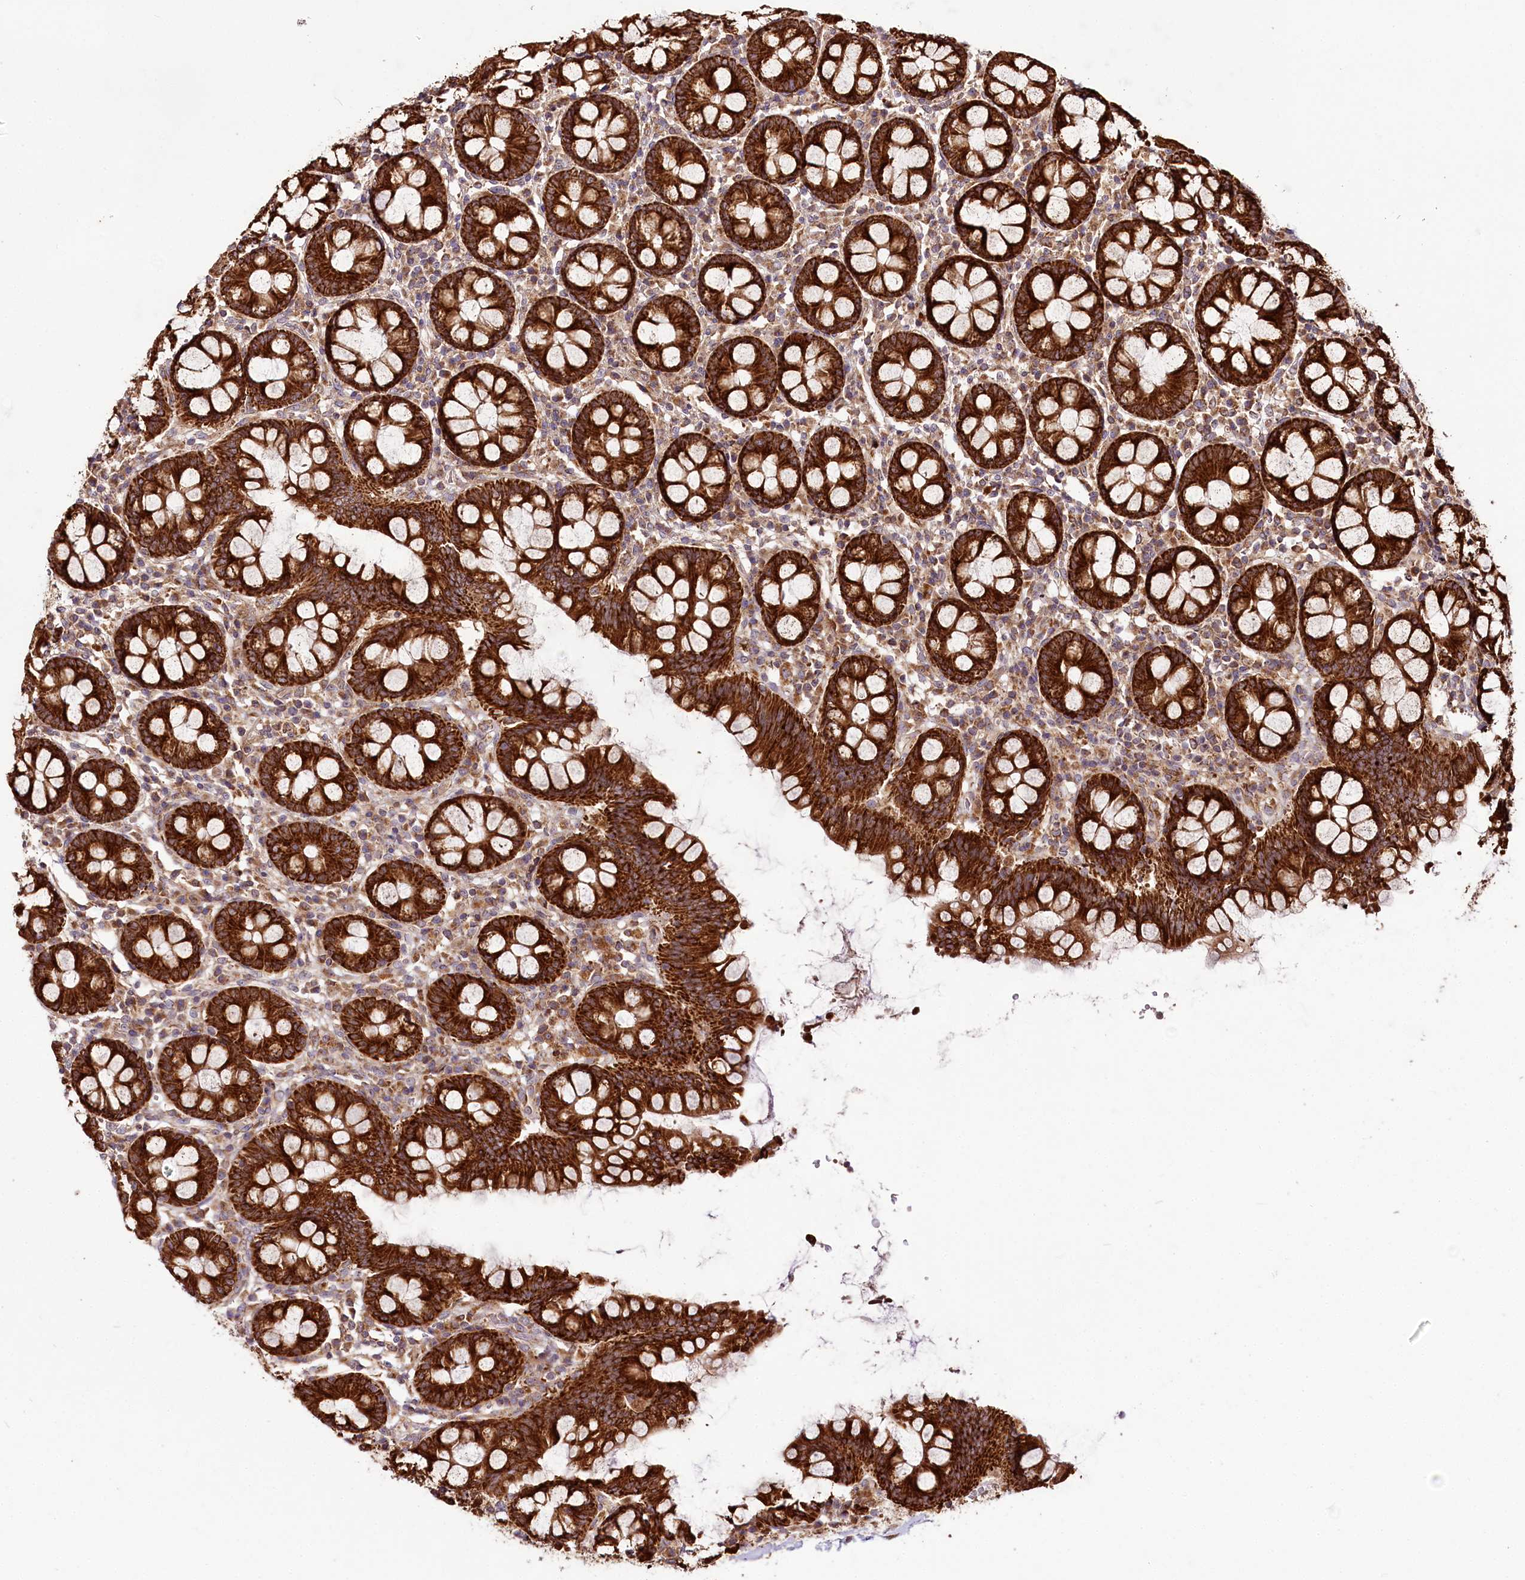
{"staining": {"intensity": "moderate", "quantity": ">75%", "location": "cytoplasmic/membranous"}, "tissue": "colon", "cell_type": "Endothelial cells", "image_type": "normal", "snomed": [{"axis": "morphology", "description": "Normal tissue, NOS"}, {"axis": "topography", "description": "Colon"}], "caption": "Immunohistochemical staining of normal human colon demonstrates medium levels of moderate cytoplasmic/membranous expression in approximately >75% of endothelial cells. Using DAB (brown) and hematoxylin (blue) stains, captured at high magnification using brightfield microscopy.", "gene": "RAB7A", "patient": {"sex": "female", "age": 79}}